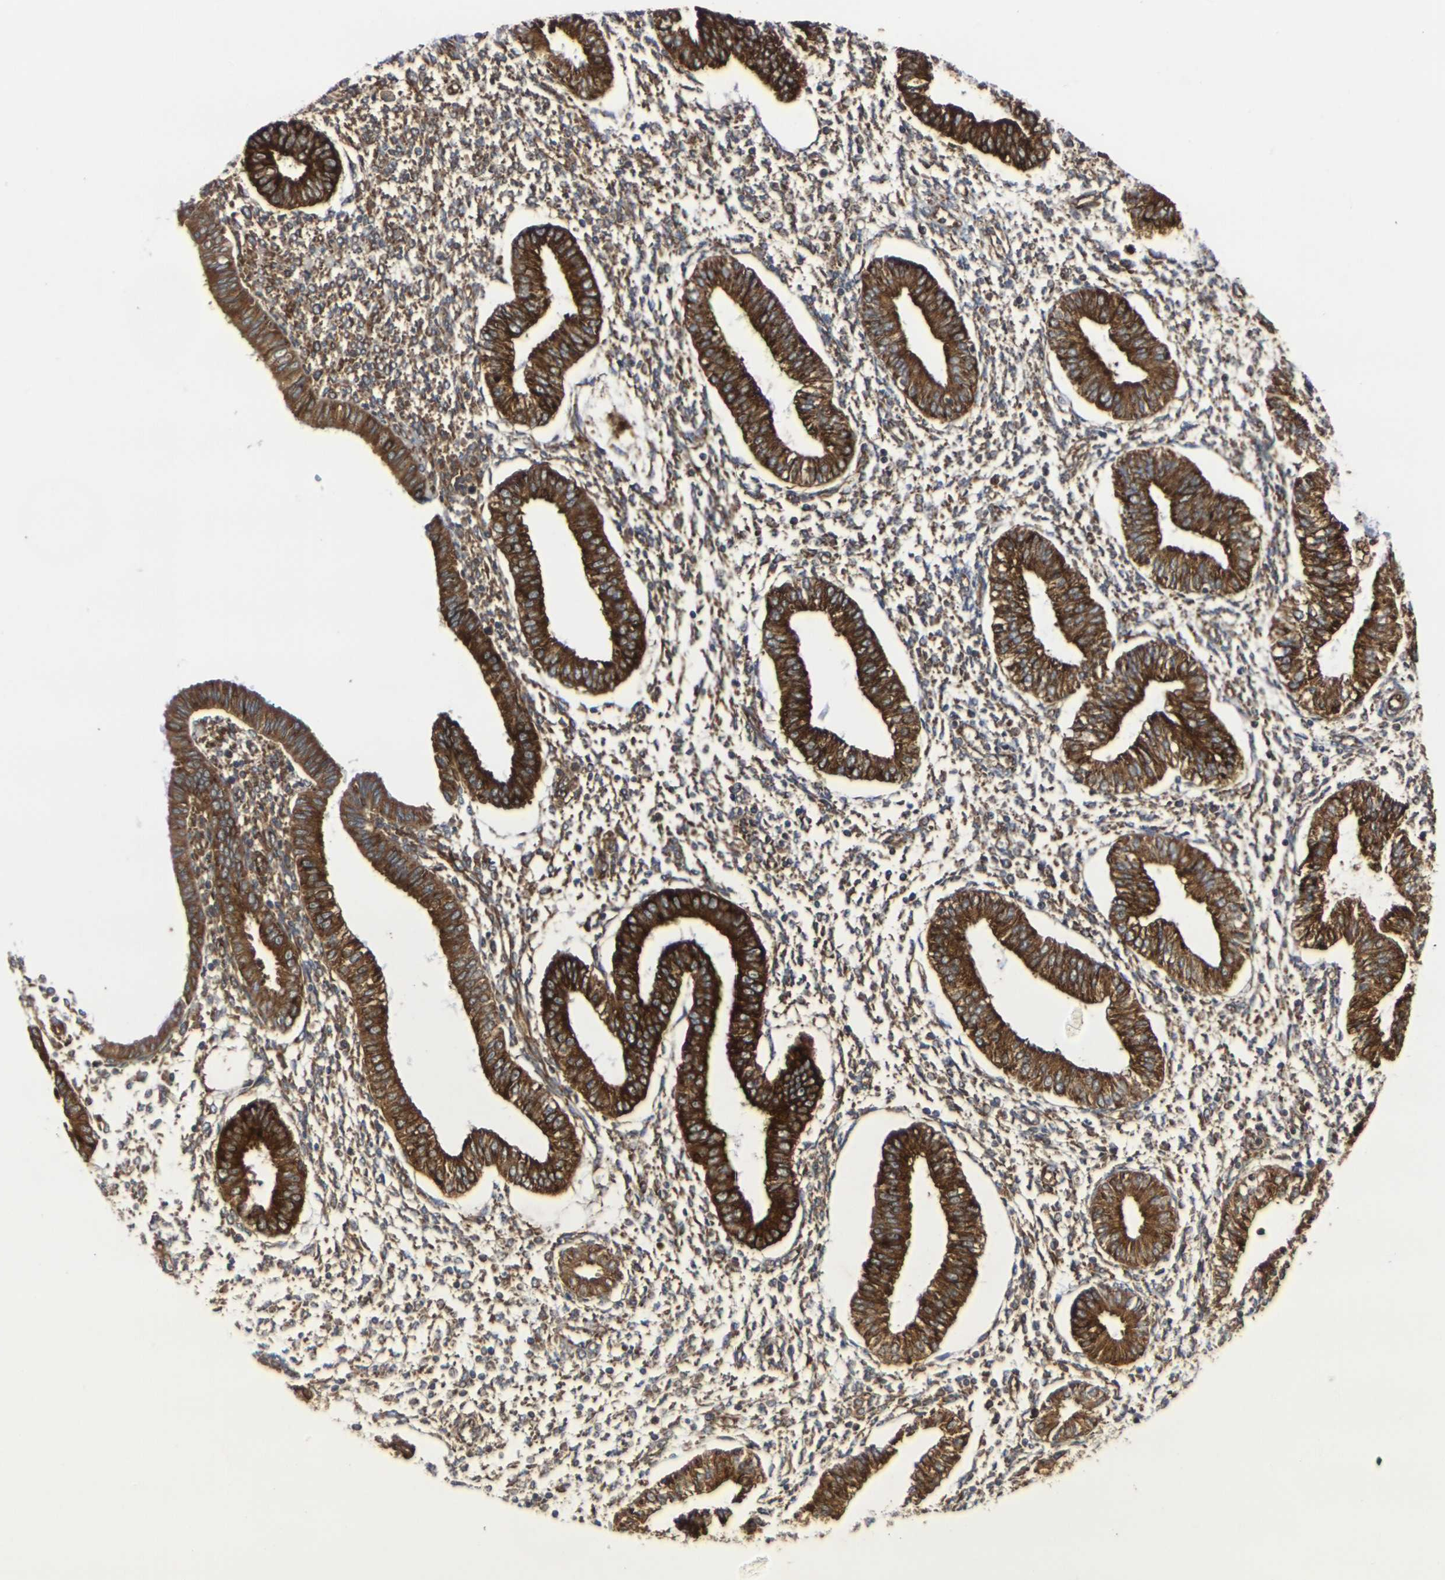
{"staining": {"intensity": "moderate", "quantity": "25%-75%", "location": "cytoplasmic/membranous"}, "tissue": "endometrium", "cell_type": "Cells in endometrial stroma", "image_type": "normal", "snomed": [{"axis": "morphology", "description": "Normal tissue, NOS"}, {"axis": "topography", "description": "Endometrium"}], "caption": "A micrograph of human endometrium stained for a protein shows moderate cytoplasmic/membranous brown staining in cells in endometrial stroma. (Brightfield microscopy of DAB IHC at high magnification).", "gene": "MARCHF2", "patient": {"sex": "female", "age": 50}}